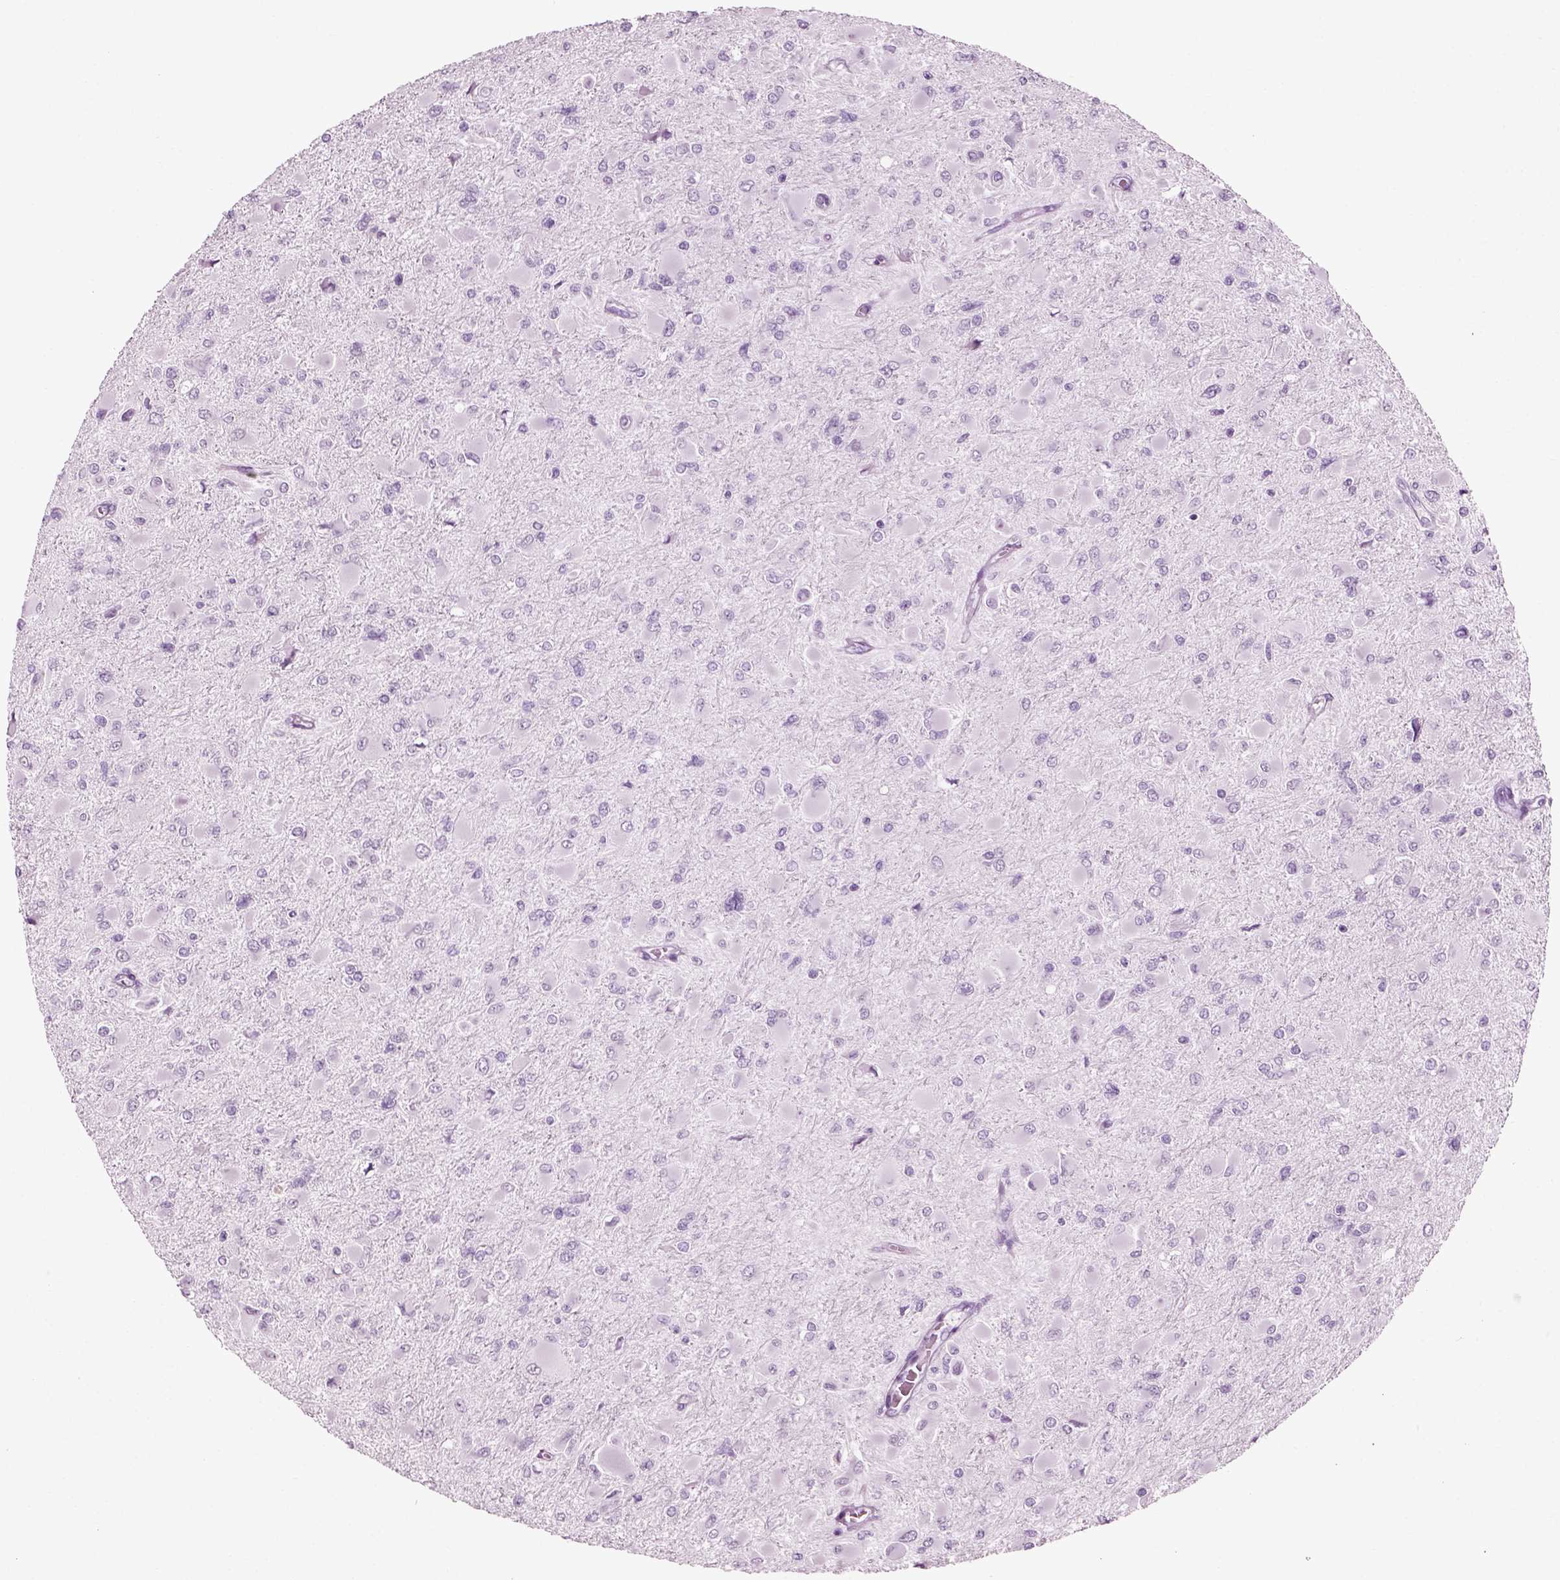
{"staining": {"intensity": "negative", "quantity": "none", "location": "none"}, "tissue": "glioma", "cell_type": "Tumor cells", "image_type": "cancer", "snomed": [{"axis": "morphology", "description": "Glioma, malignant, High grade"}, {"axis": "topography", "description": "Cerebral cortex"}], "caption": "Tumor cells are negative for brown protein staining in high-grade glioma (malignant).", "gene": "SLC26A8", "patient": {"sex": "female", "age": 36}}